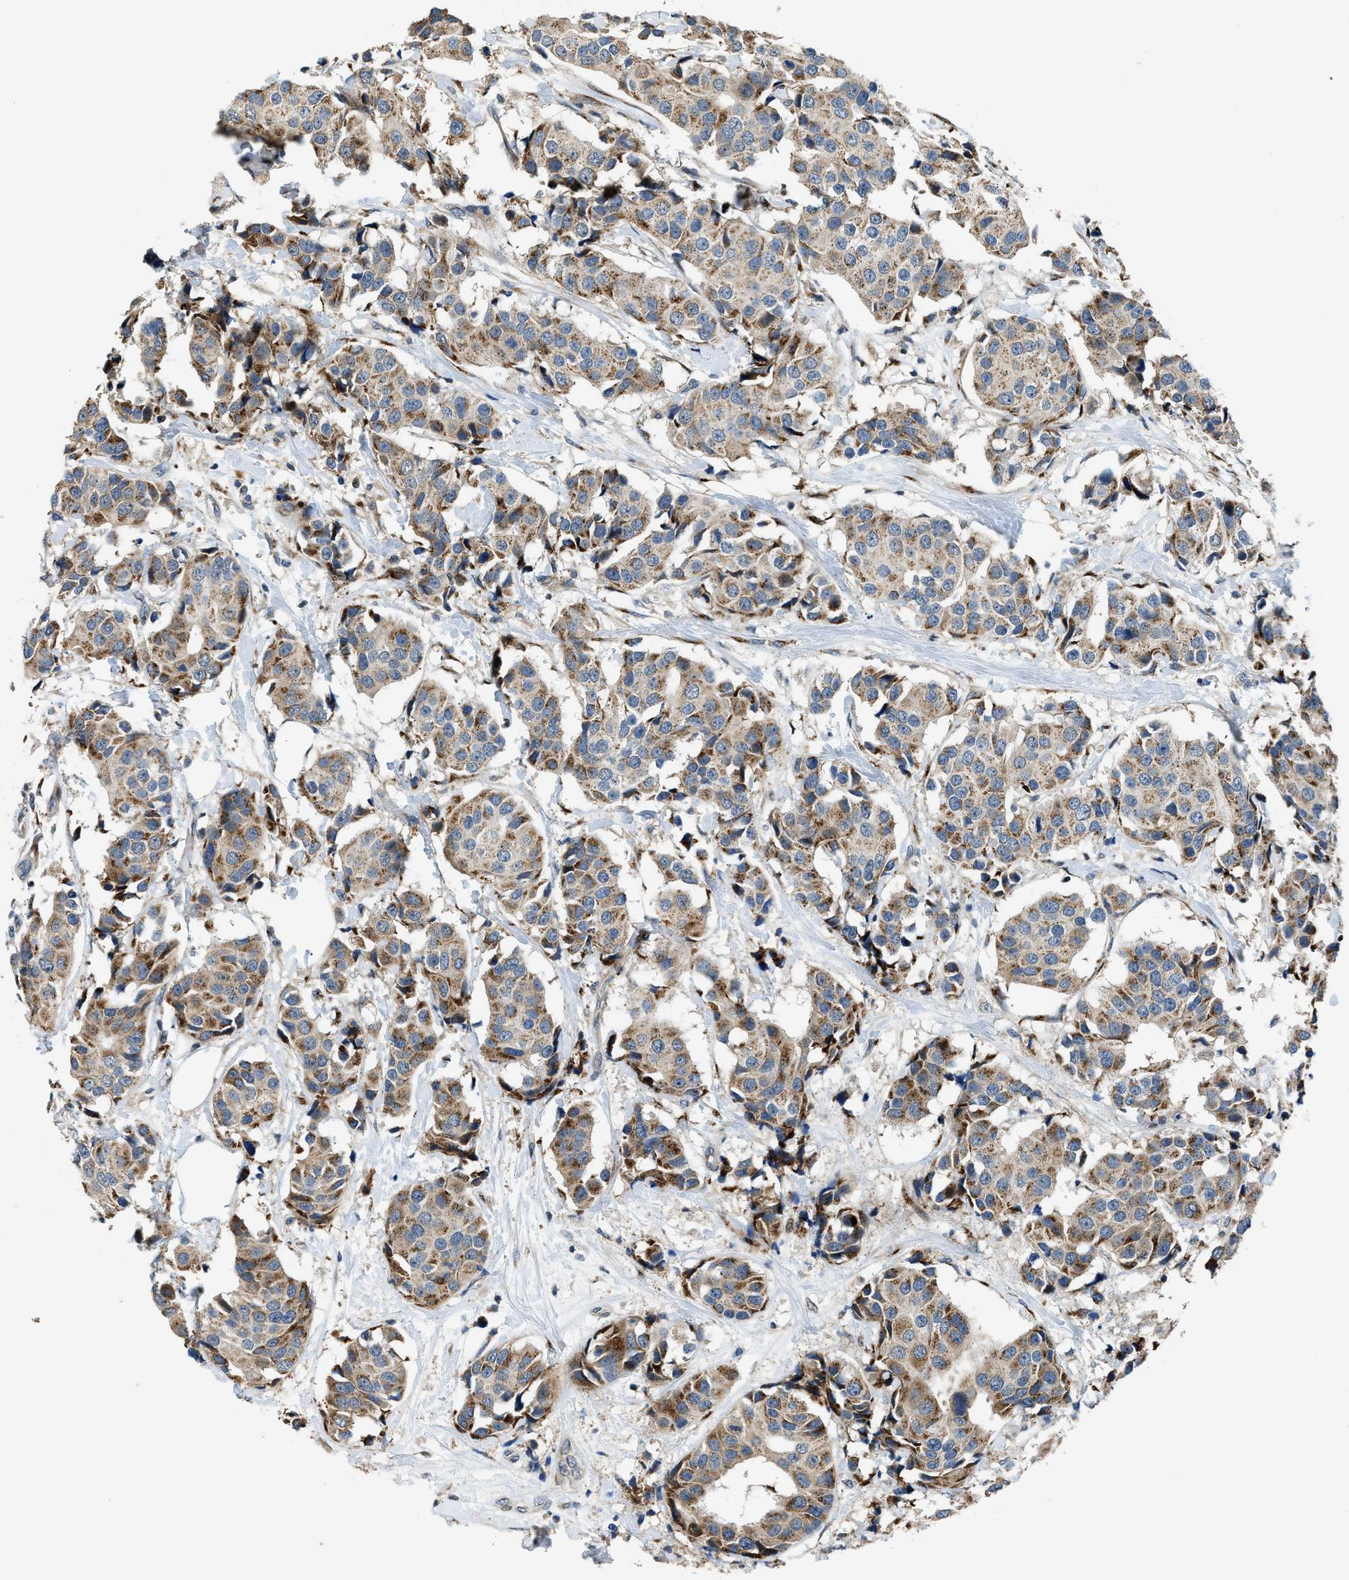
{"staining": {"intensity": "moderate", "quantity": ">75%", "location": "cytoplasmic/membranous"}, "tissue": "breast cancer", "cell_type": "Tumor cells", "image_type": "cancer", "snomed": [{"axis": "morphology", "description": "Normal tissue, NOS"}, {"axis": "morphology", "description": "Duct carcinoma"}, {"axis": "topography", "description": "Breast"}], "caption": "IHC histopathology image of breast infiltrating ductal carcinoma stained for a protein (brown), which displays medium levels of moderate cytoplasmic/membranous staining in about >75% of tumor cells.", "gene": "FUT8", "patient": {"sex": "female", "age": 39}}